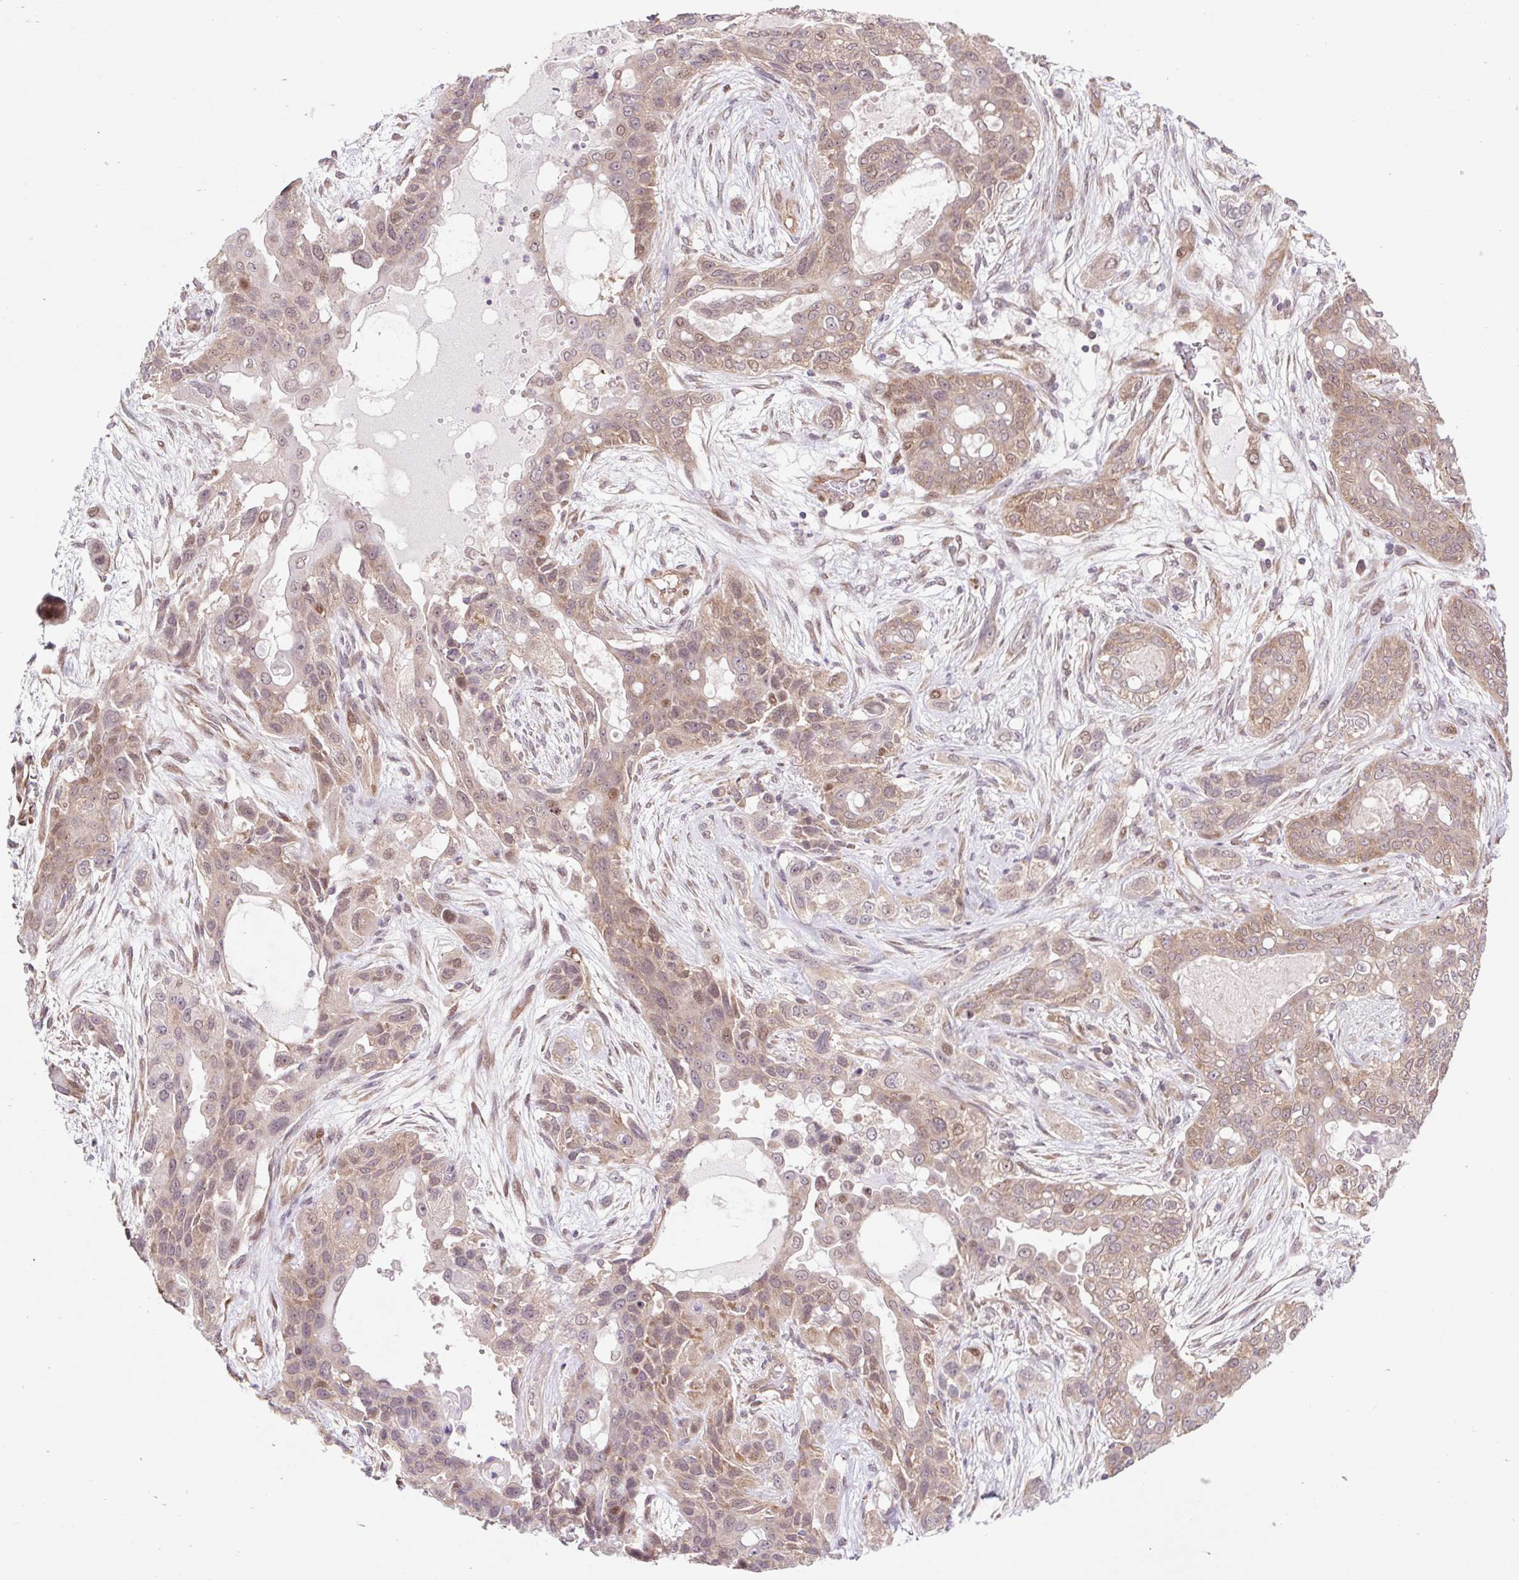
{"staining": {"intensity": "moderate", "quantity": ">75%", "location": "cytoplasmic/membranous,nuclear"}, "tissue": "lung cancer", "cell_type": "Tumor cells", "image_type": "cancer", "snomed": [{"axis": "morphology", "description": "Squamous cell carcinoma, NOS"}, {"axis": "topography", "description": "Lung"}], "caption": "The histopathology image exhibits a brown stain indicating the presence of a protein in the cytoplasmic/membranous and nuclear of tumor cells in lung squamous cell carcinoma.", "gene": "HFE", "patient": {"sex": "female", "age": 70}}